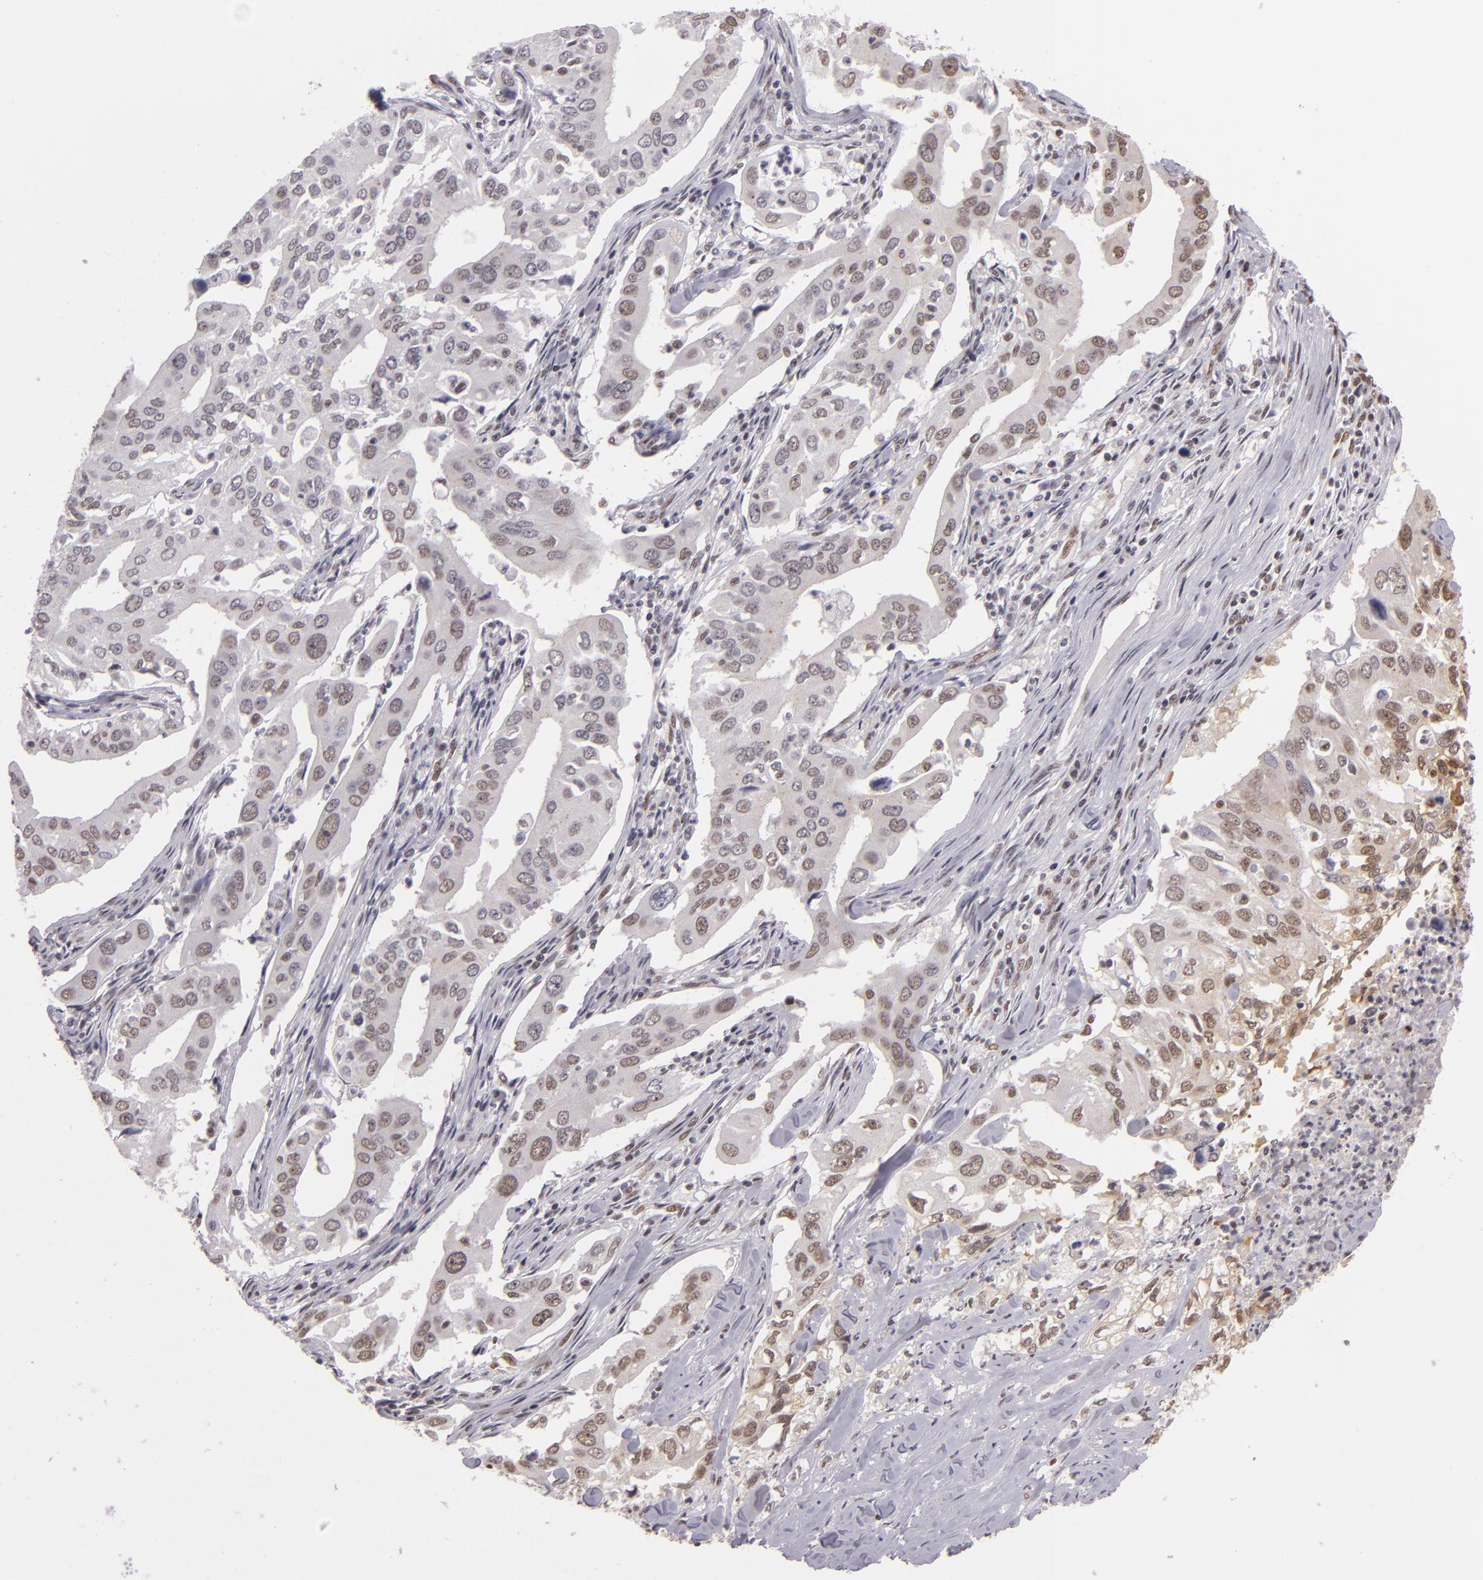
{"staining": {"intensity": "weak", "quantity": "25%-75%", "location": "nuclear"}, "tissue": "lung cancer", "cell_type": "Tumor cells", "image_type": "cancer", "snomed": [{"axis": "morphology", "description": "Adenocarcinoma, NOS"}, {"axis": "topography", "description": "Lung"}], "caption": "Lung cancer (adenocarcinoma) stained for a protein (brown) reveals weak nuclear positive staining in about 25%-75% of tumor cells.", "gene": "INTS6", "patient": {"sex": "male", "age": 48}}